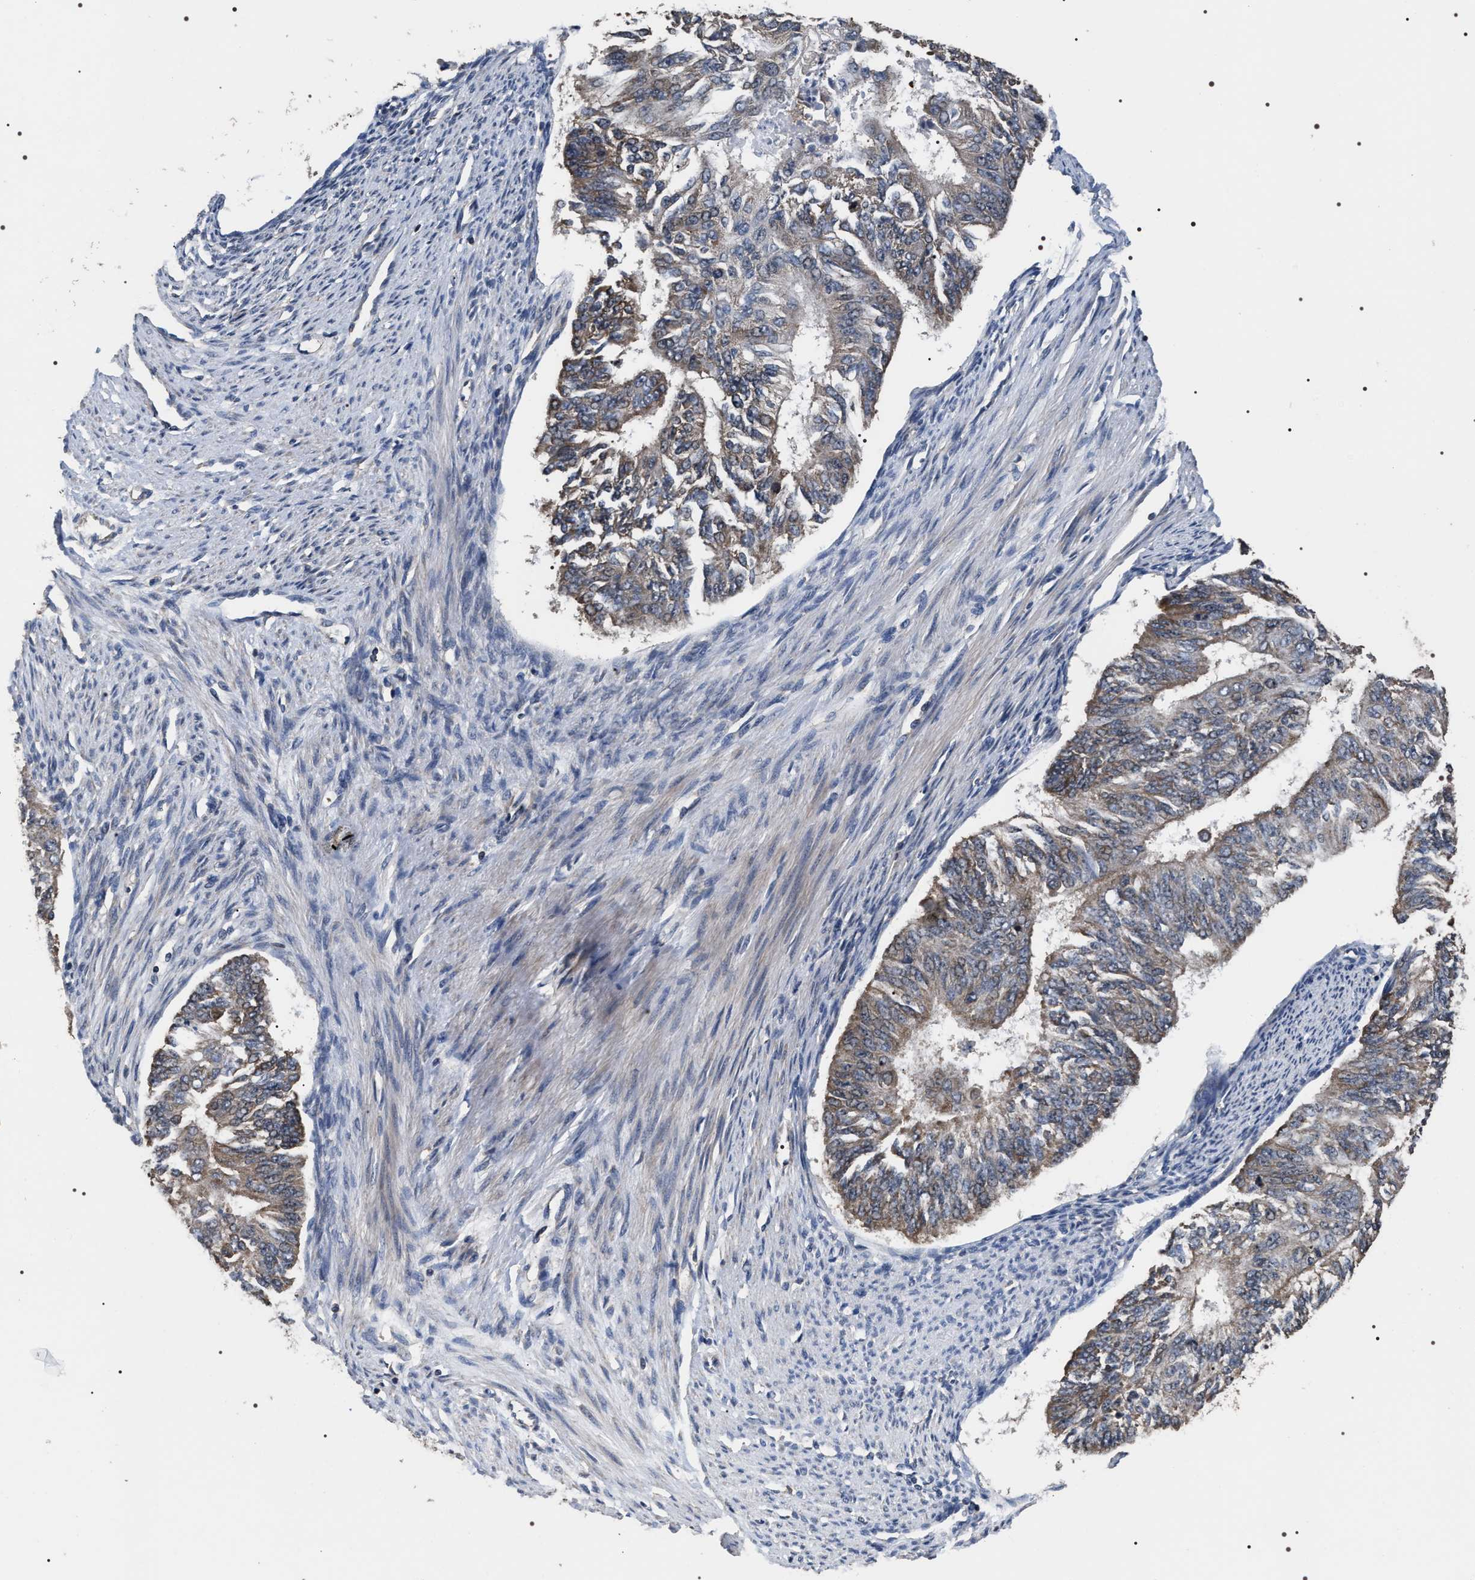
{"staining": {"intensity": "weak", "quantity": "25%-75%", "location": "cytoplasmic/membranous"}, "tissue": "endometrial cancer", "cell_type": "Tumor cells", "image_type": "cancer", "snomed": [{"axis": "morphology", "description": "Adenocarcinoma, NOS"}, {"axis": "topography", "description": "Endometrium"}], "caption": "IHC (DAB (3,3'-diaminobenzidine)) staining of human endometrial cancer shows weak cytoplasmic/membranous protein staining in about 25%-75% of tumor cells. (DAB IHC, brown staining for protein, blue staining for nuclei).", "gene": "UPF3A", "patient": {"sex": "female", "age": 32}}